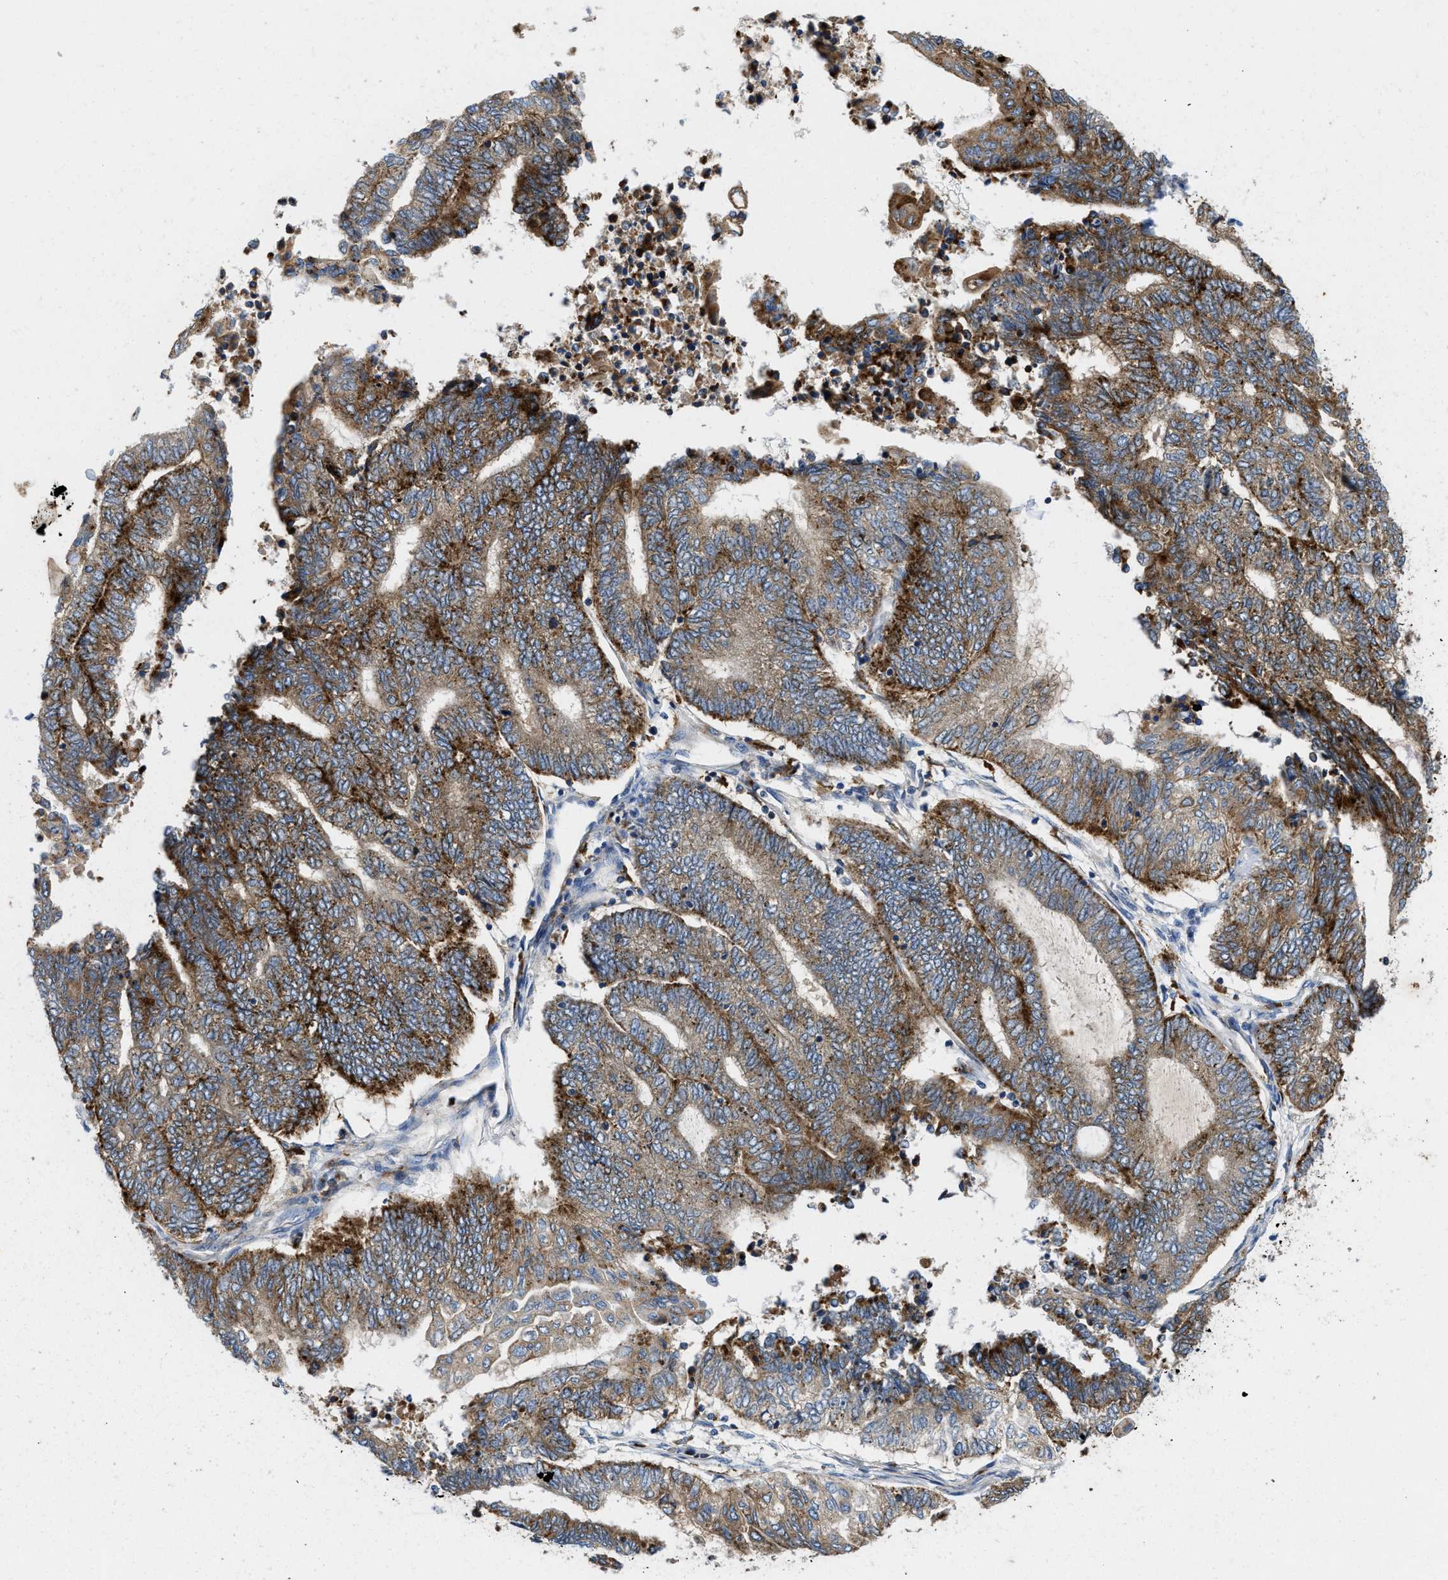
{"staining": {"intensity": "strong", "quantity": "25%-75%", "location": "cytoplasmic/membranous"}, "tissue": "endometrial cancer", "cell_type": "Tumor cells", "image_type": "cancer", "snomed": [{"axis": "morphology", "description": "Adenocarcinoma, NOS"}, {"axis": "topography", "description": "Uterus"}, {"axis": "topography", "description": "Endometrium"}], "caption": "Strong cytoplasmic/membranous positivity for a protein is appreciated in about 25%-75% of tumor cells of endometrial cancer using immunohistochemistry.", "gene": "ENPP4", "patient": {"sex": "female", "age": 70}}